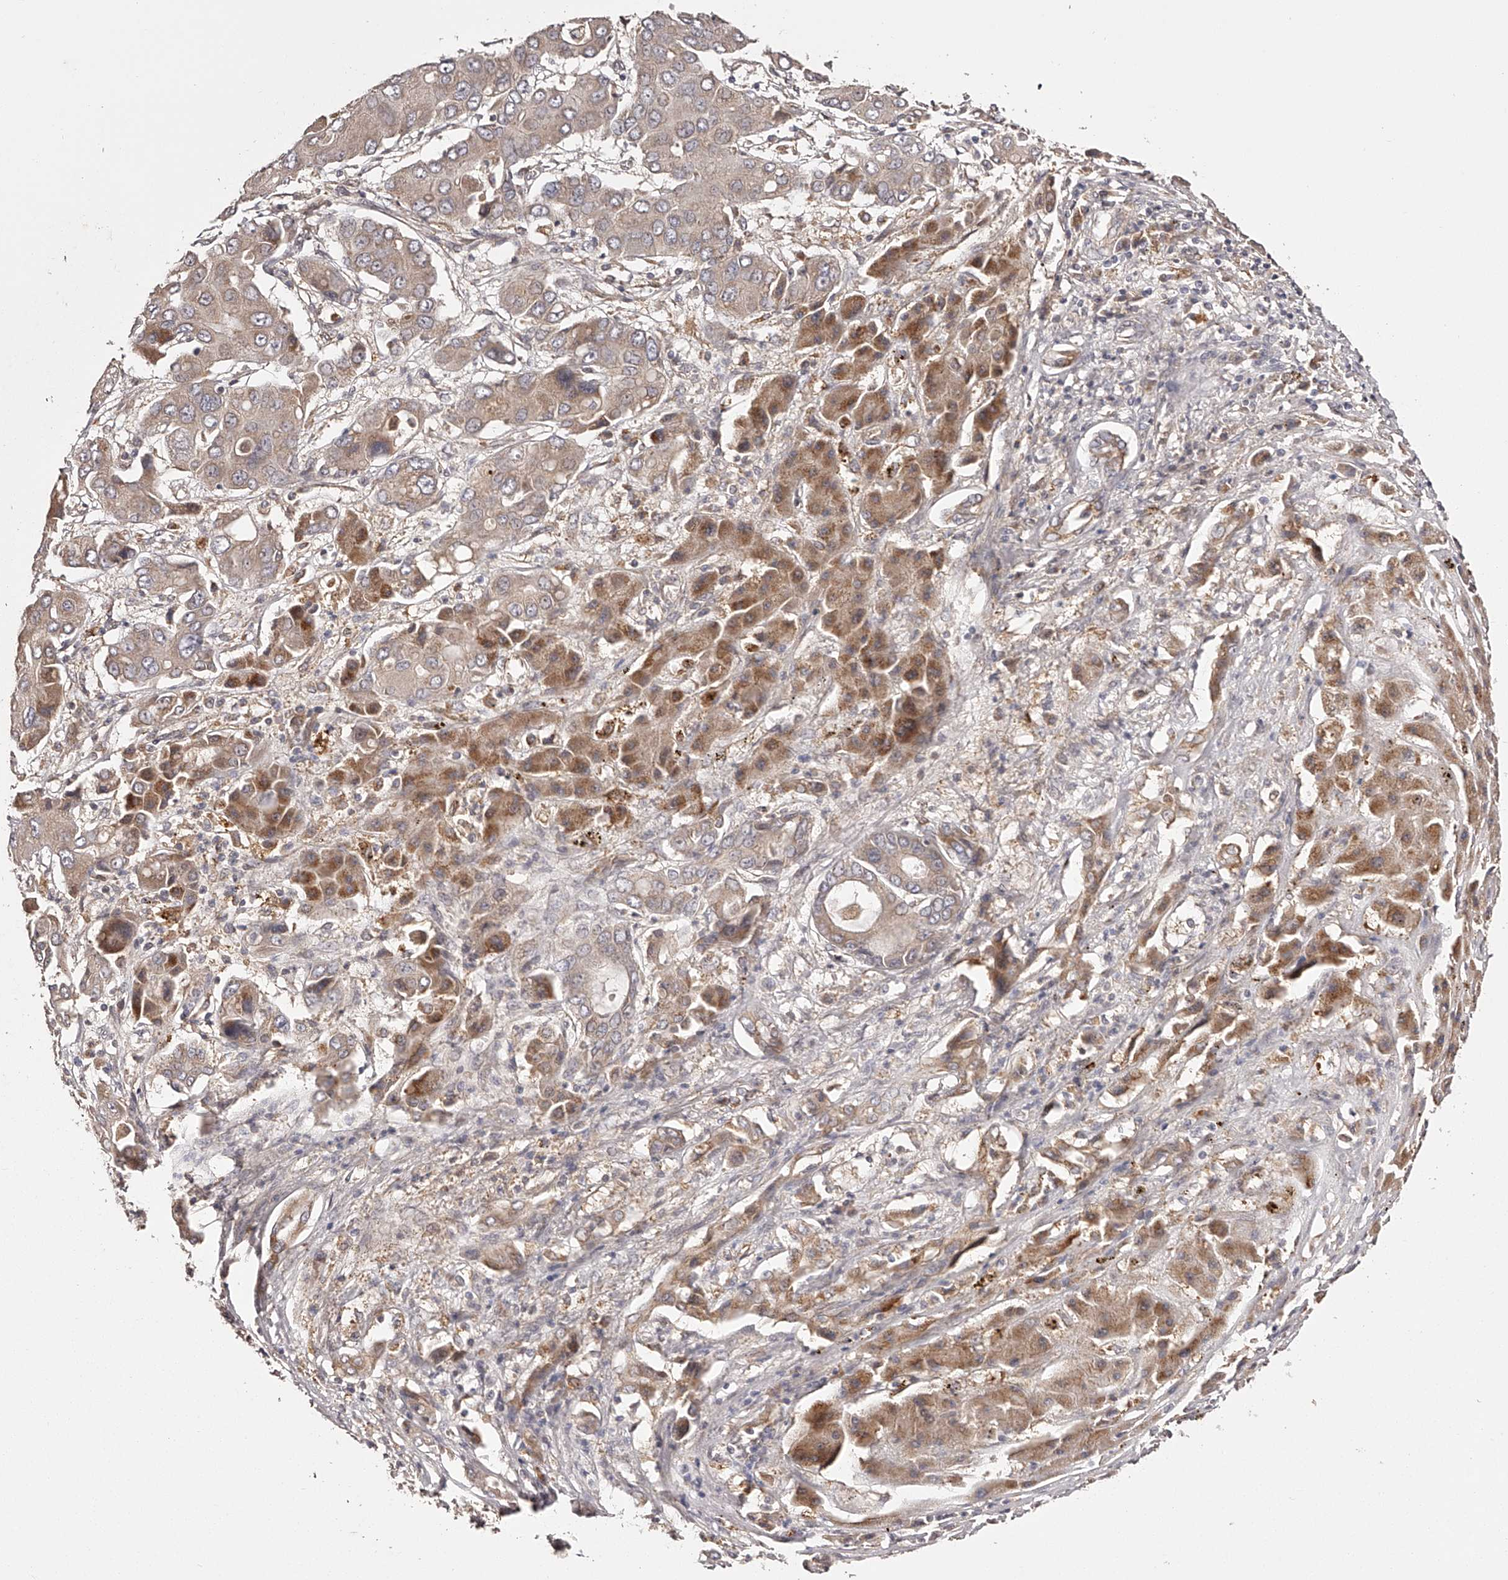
{"staining": {"intensity": "weak", "quantity": ">75%", "location": "cytoplasmic/membranous"}, "tissue": "liver cancer", "cell_type": "Tumor cells", "image_type": "cancer", "snomed": [{"axis": "morphology", "description": "Cholangiocarcinoma"}, {"axis": "topography", "description": "Liver"}], "caption": "Human cholangiocarcinoma (liver) stained for a protein (brown) exhibits weak cytoplasmic/membranous positive expression in approximately >75% of tumor cells.", "gene": "ODF2L", "patient": {"sex": "male", "age": 67}}